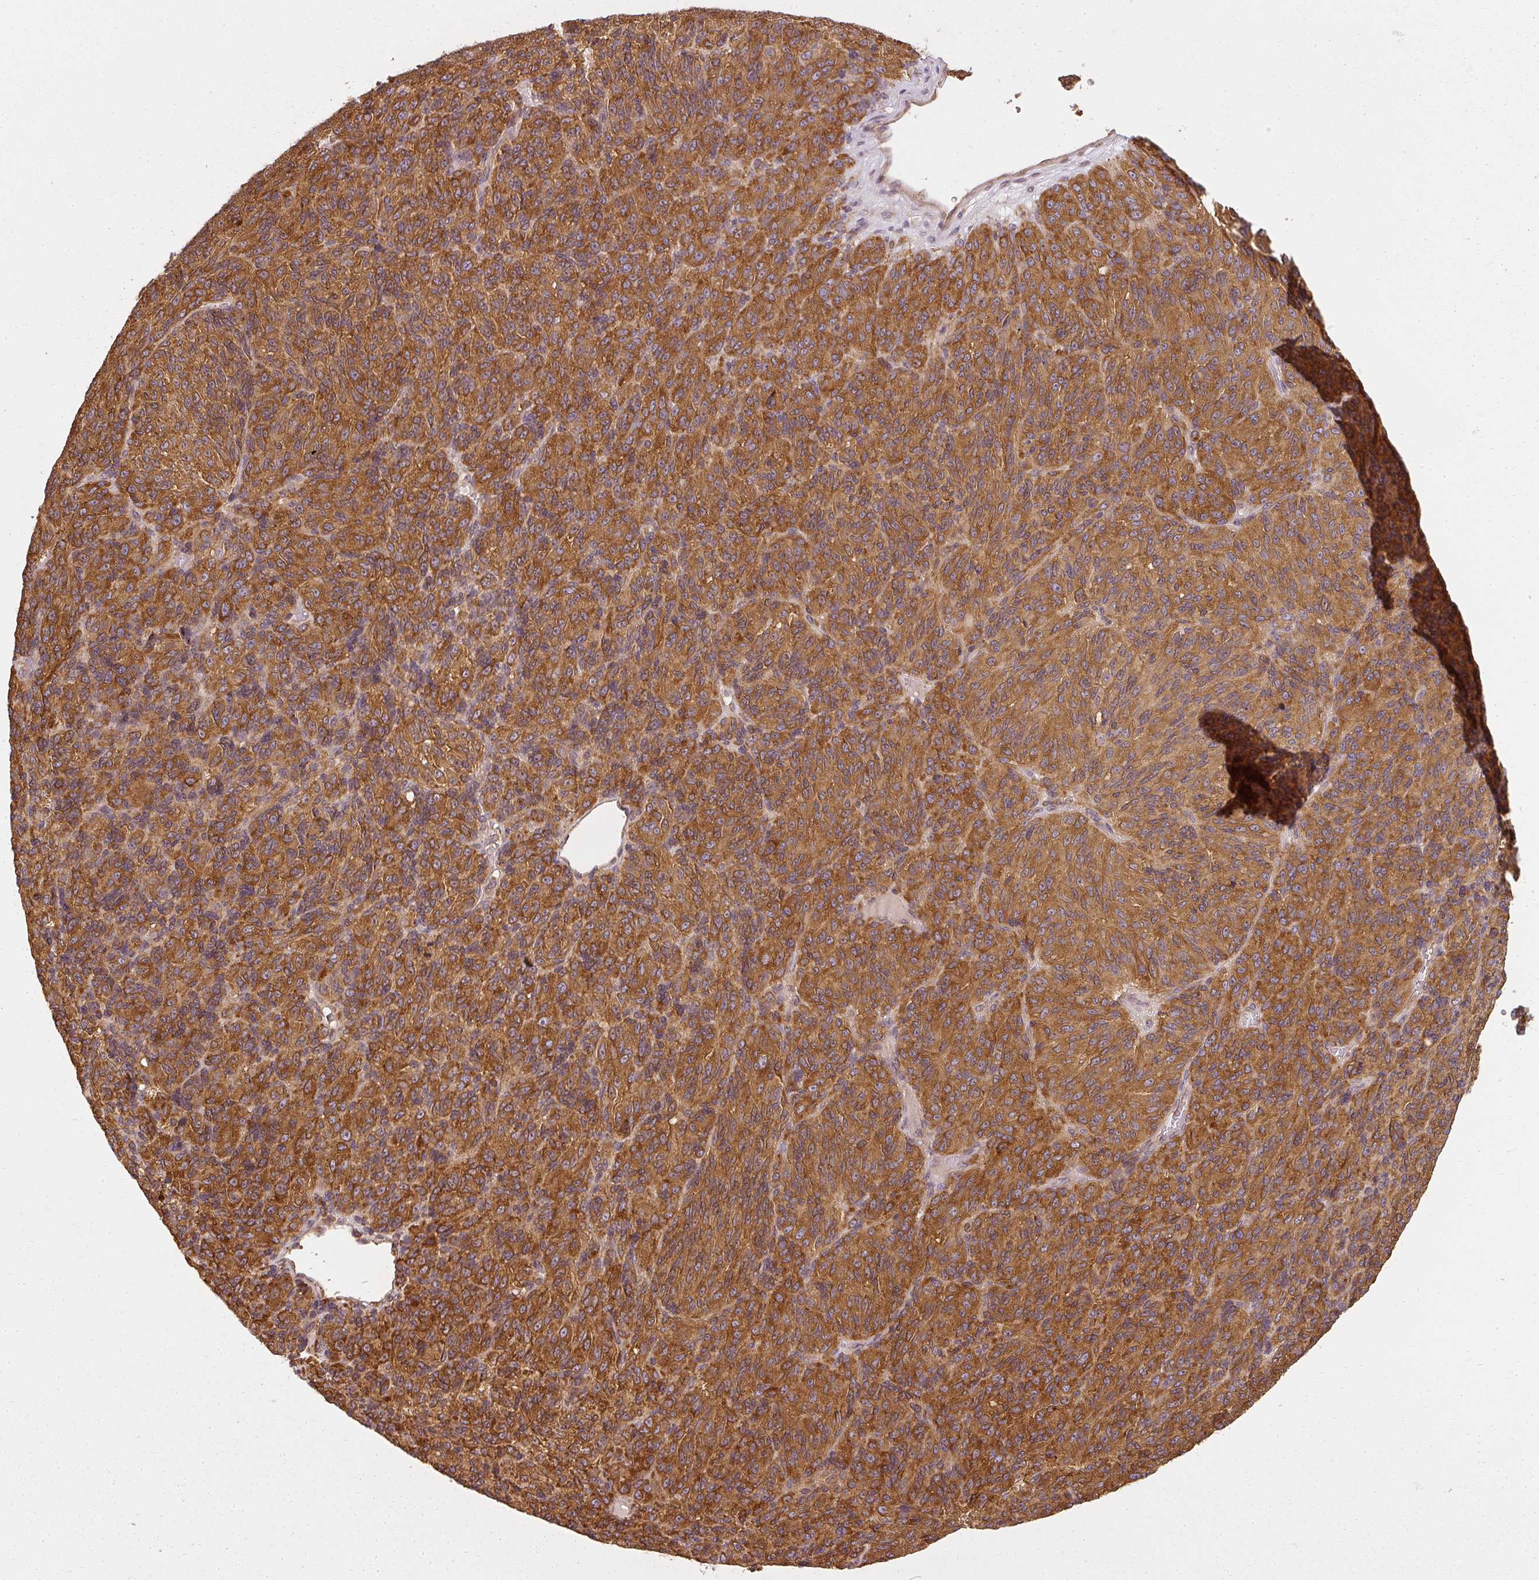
{"staining": {"intensity": "strong", "quantity": ">75%", "location": "cytoplasmic/membranous"}, "tissue": "melanoma", "cell_type": "Tumor cells", "image_type": "cancer", "snomed": [{"axis": "morphology", "description": "Malignant melanoma, Metastatic site"}, {"axis": "topography", "description": "Brain"}], "caption": "Tumor cells show strong cytoplasmic/membranous positivity in approximately >75% of cells in melanoma.", "gene": "RPL24", "patient": {"sex": "female", "age": 56}}